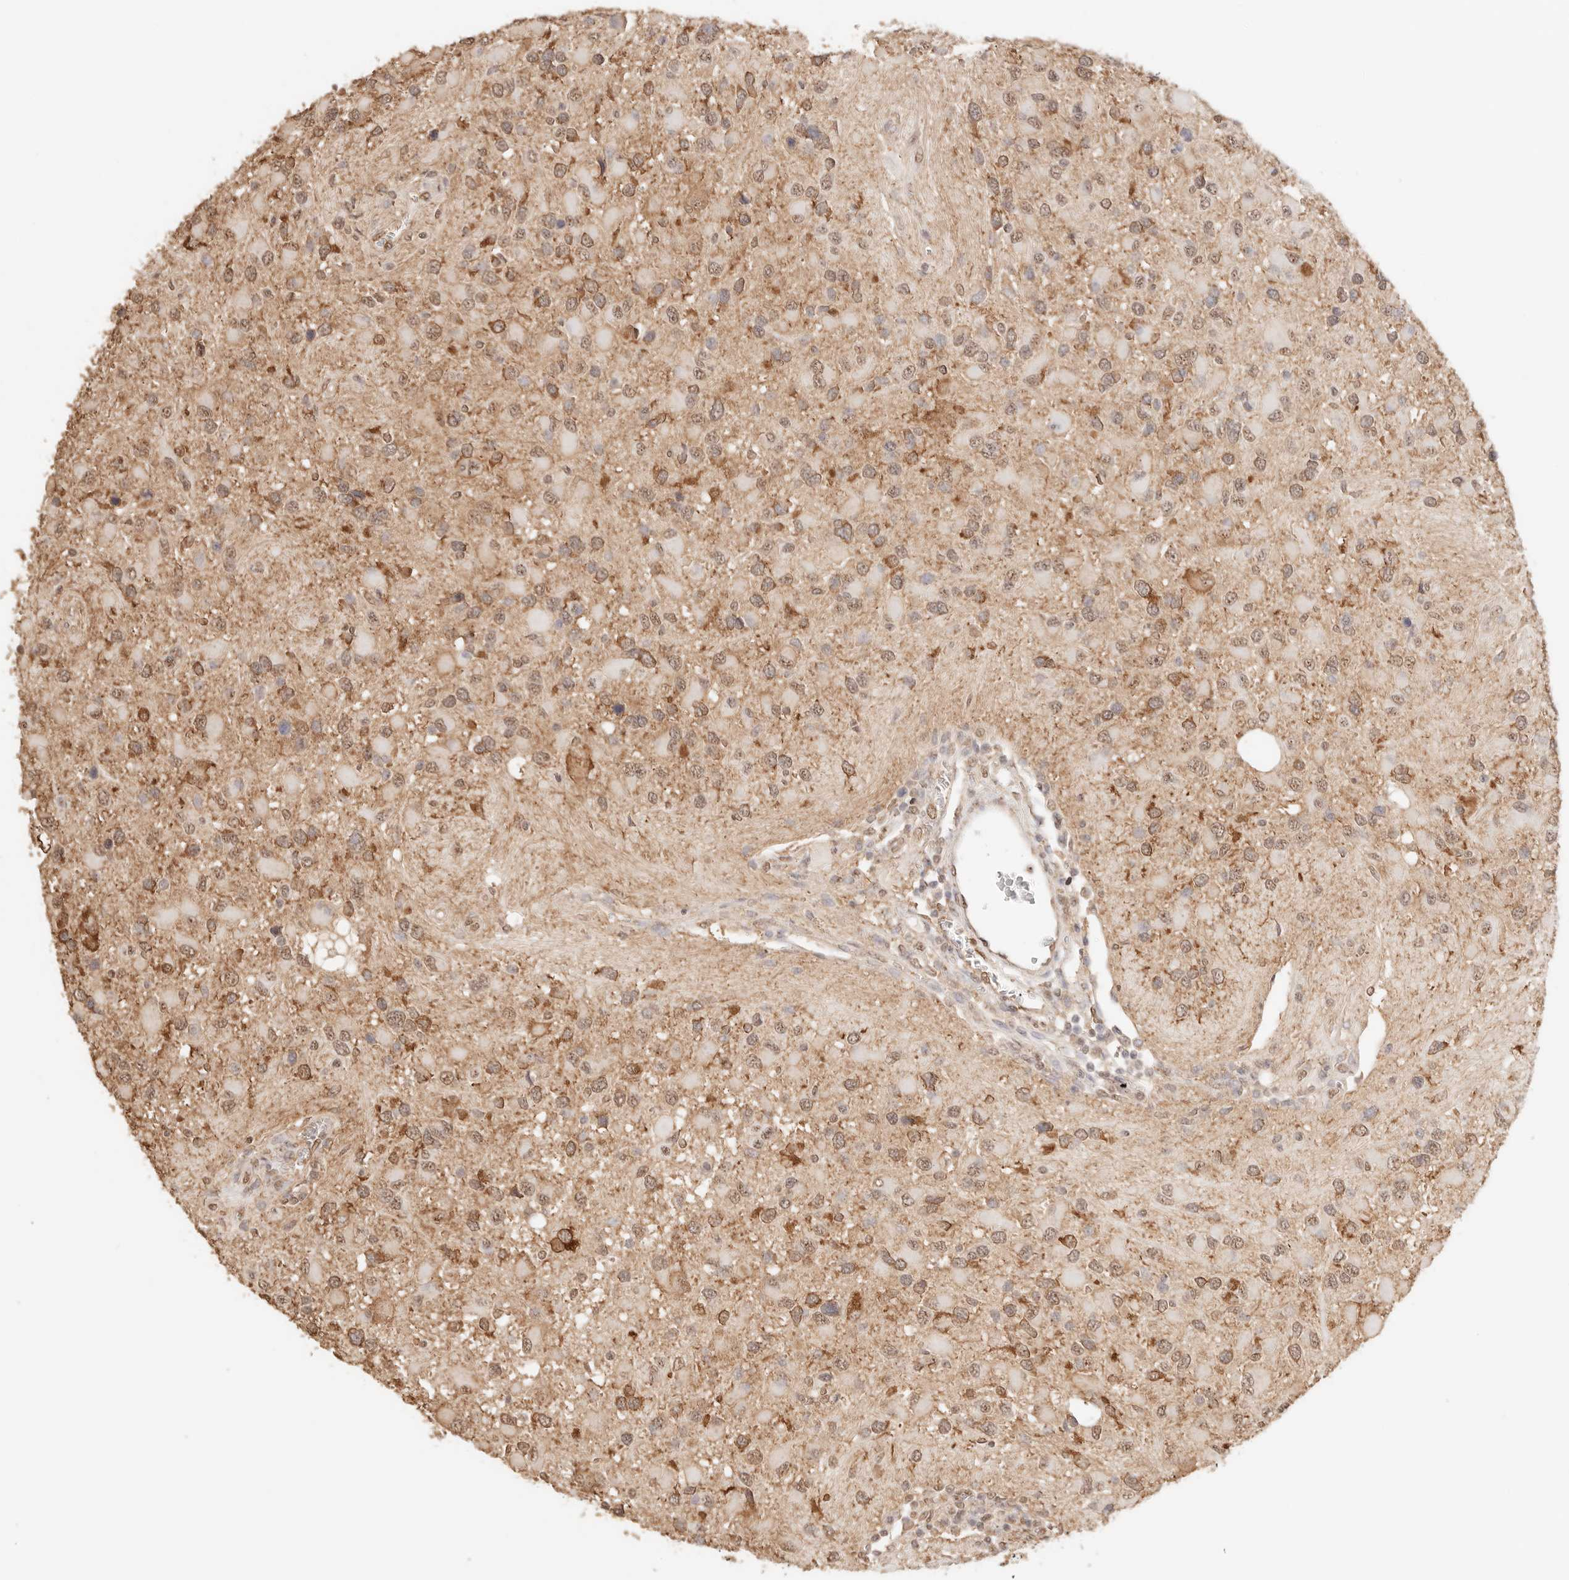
{"staining": {"intensity": "moderate", "quantity": ">75%", "location": "cytoplasmic/membranous,nuclear"}, "tissue": "glioma", "cell_type": "Tumor cells", "image_type": "cancer", "snomed": [{"axis": "morphology", "description": "Glioma, malignant, High grade"}, {"axis": "topography", "description": "Brain"}], "caption": "Tumor cells display medium levels of moderate cytoplasmic/membranous and nuclear staining in about >75% of cells in human malignant glioma (high-grade). (brown staining indicates protein expression, while blue staining denotes nuclei).", "gene": "IL1R2", "patient": {"sex": "male", "age": 53}}